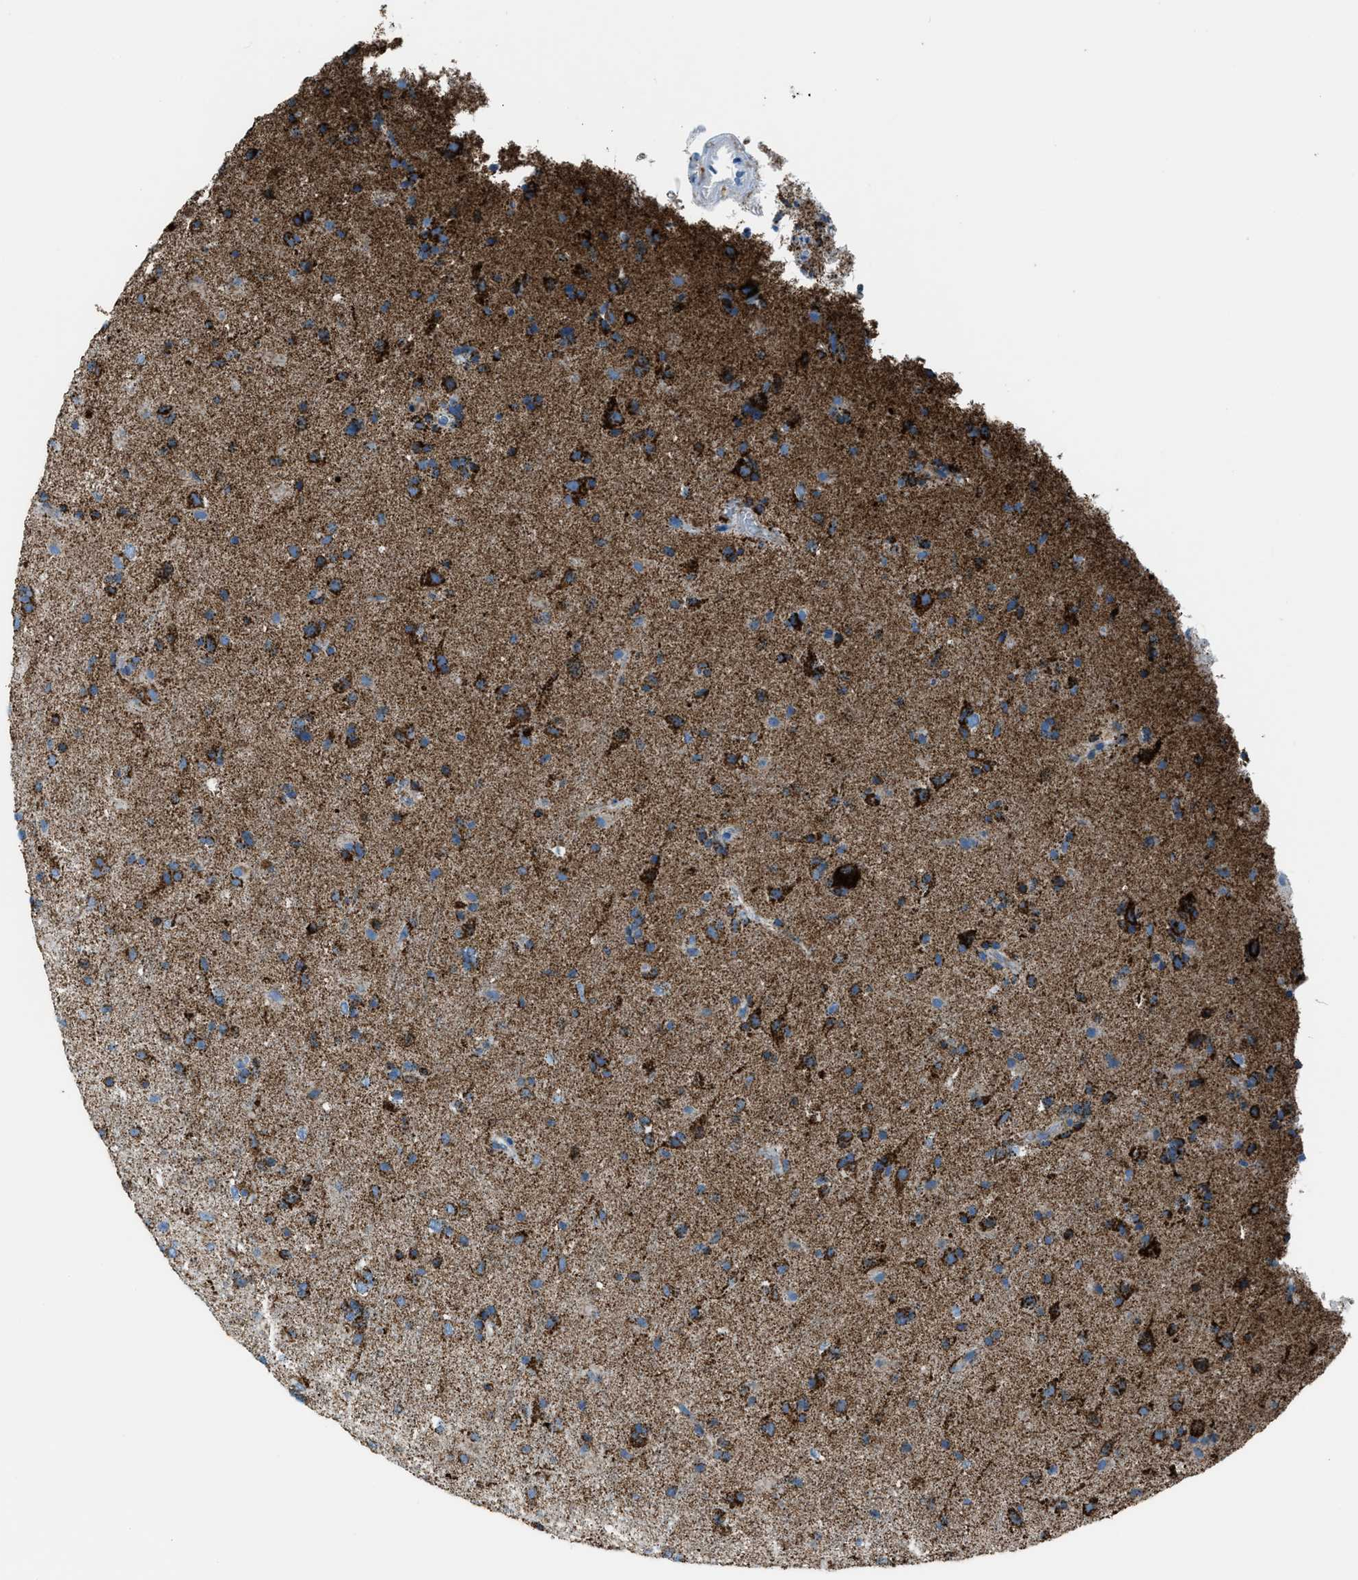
{"staining": {"intensity": "strong", "quantity": ">75%", "location": "cytoplasmic/membranous"}, "tissue": "glioma", "cell_type": "Tumor cells", "image_type": "cancer", "snomed": [{"axis": "morphology", "description": "Glioma, malignant, Low grade"}, {"axis": "topography", "description": "Brain"}], "caption": "Human malignant glioma (low-grade) stained with a protein marker shows strong staining in tumor cells.", "gene": "MDH2", "patient": {"sex": "male", "age": 65}}